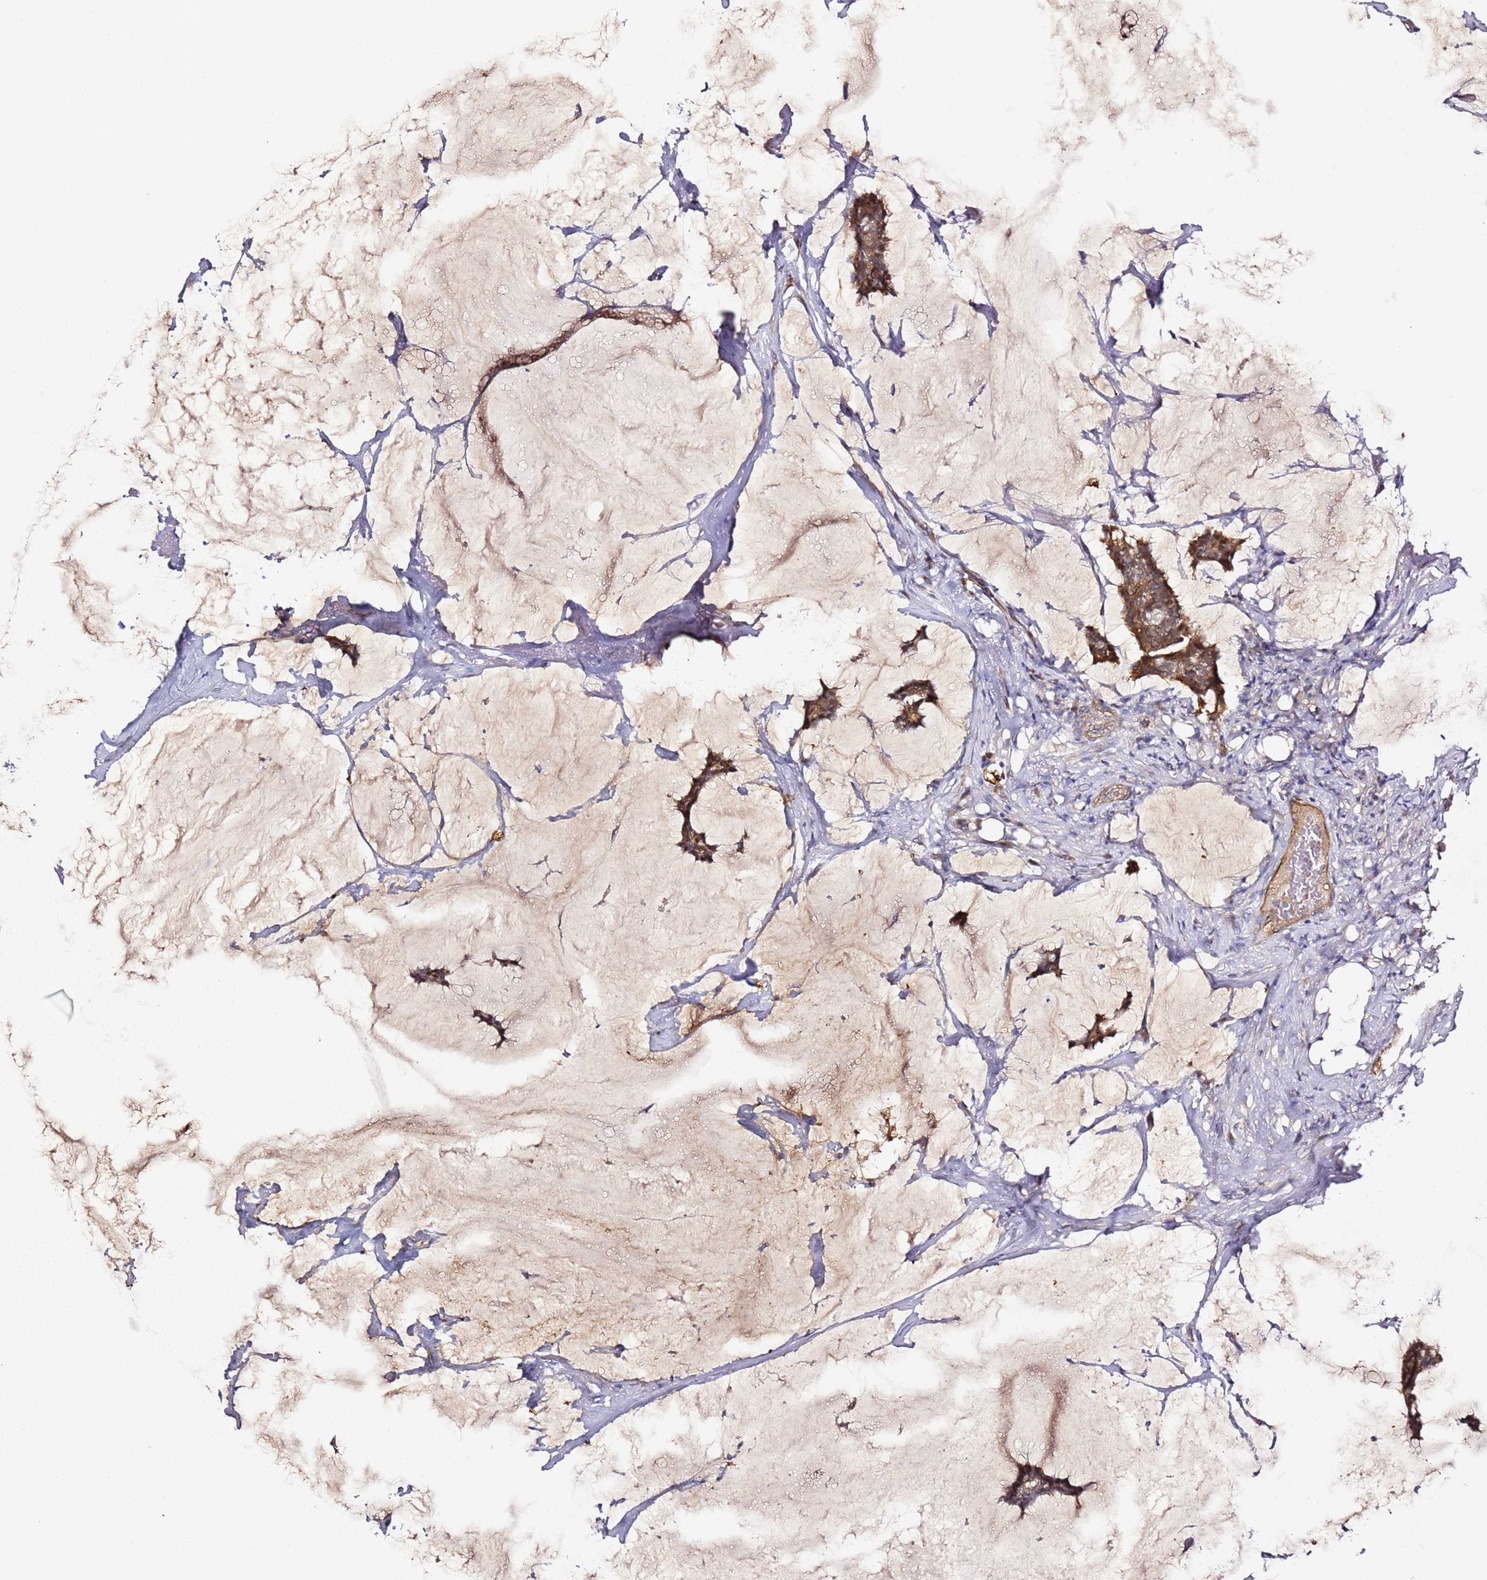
{"staining": {"intensity": "moderate", "quantity": ">75%", "location": "cytoplasmic/membranous"}, "tissue": "breast cancer", "cell_type": "Tumor cells", "image_type": "cancer", "snomed": [{"axis": "morphology", "description": "Duct carcinoma"}, {"axis": "topography", "description": "Breast"}], "caption": "Immunohistochemistry micrograph of neoplastic tissue: human breast cancer (infiltrating ductal carcinoma) stained using immunohistochemistry displays medium levels of moderate protein expression localized specifically in the cytoplasmic/membranous of tumor cells, appearing as a cytoplasmic/membranous brown color.", "gene": "EPS8L1", "patient": {"sex": "female", "age": 93}}